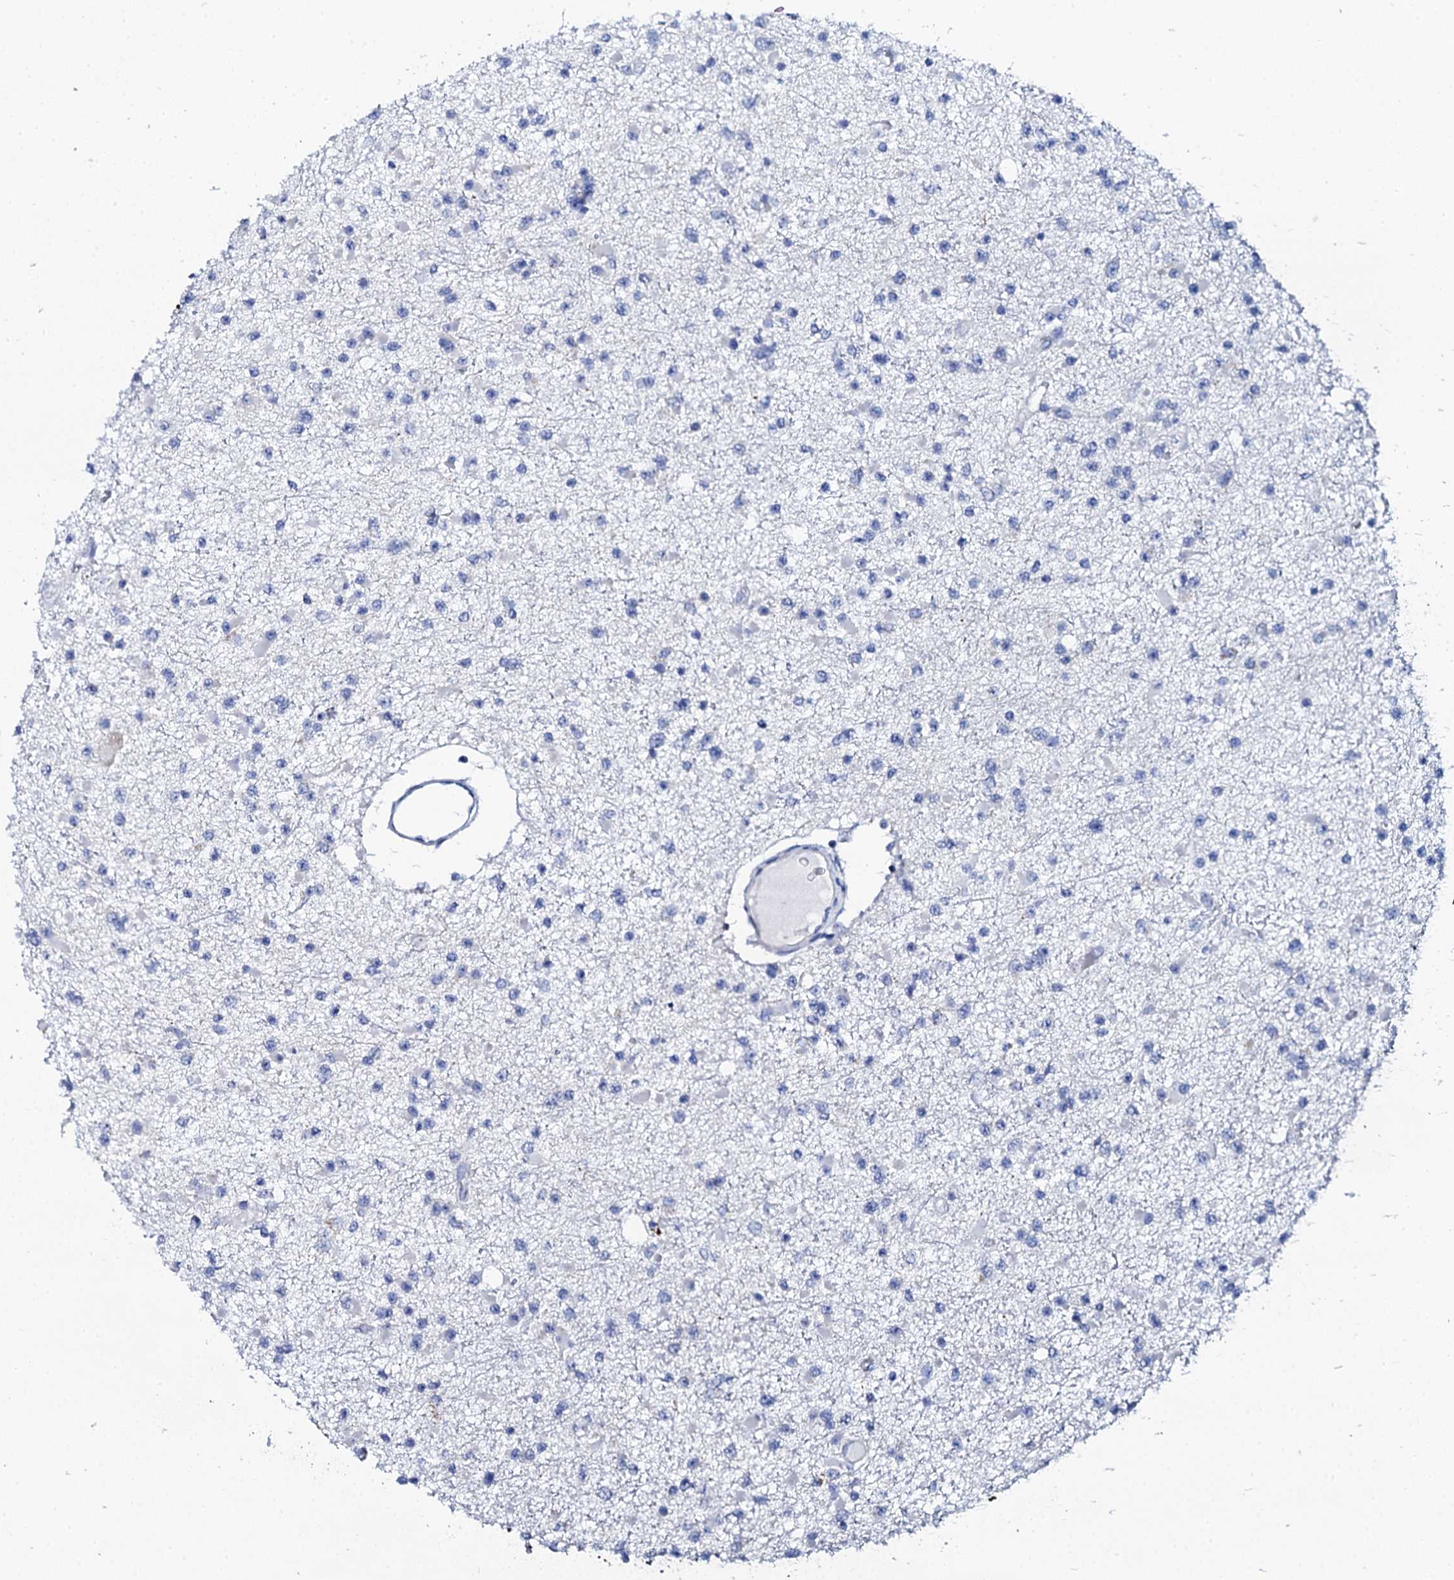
{"staining": {"intensity": "negative", "quantity": "none", "location": "none"}, "tissue": "glioma", "cell_type": "Tumor cells", "image_type": "cancer", "snomed": [{"axis": "morphology", "description": "Glioma, malignant, Low grade"}, {"axis": "topography", "description": "Brain"}], "caption": "Immunohistochemical staining of low-grade glioma (malignant) shows no significant staining in tumor cells. Brightfield microscopy of immunohistochemistry (IHC) stained with DAB (3,3'-diaminobenzidine) (brown) and hematoxylin (blue), captured at high magnification.", "gene": "NUDT13", "patient": {"sex": "female", "age": 22}}